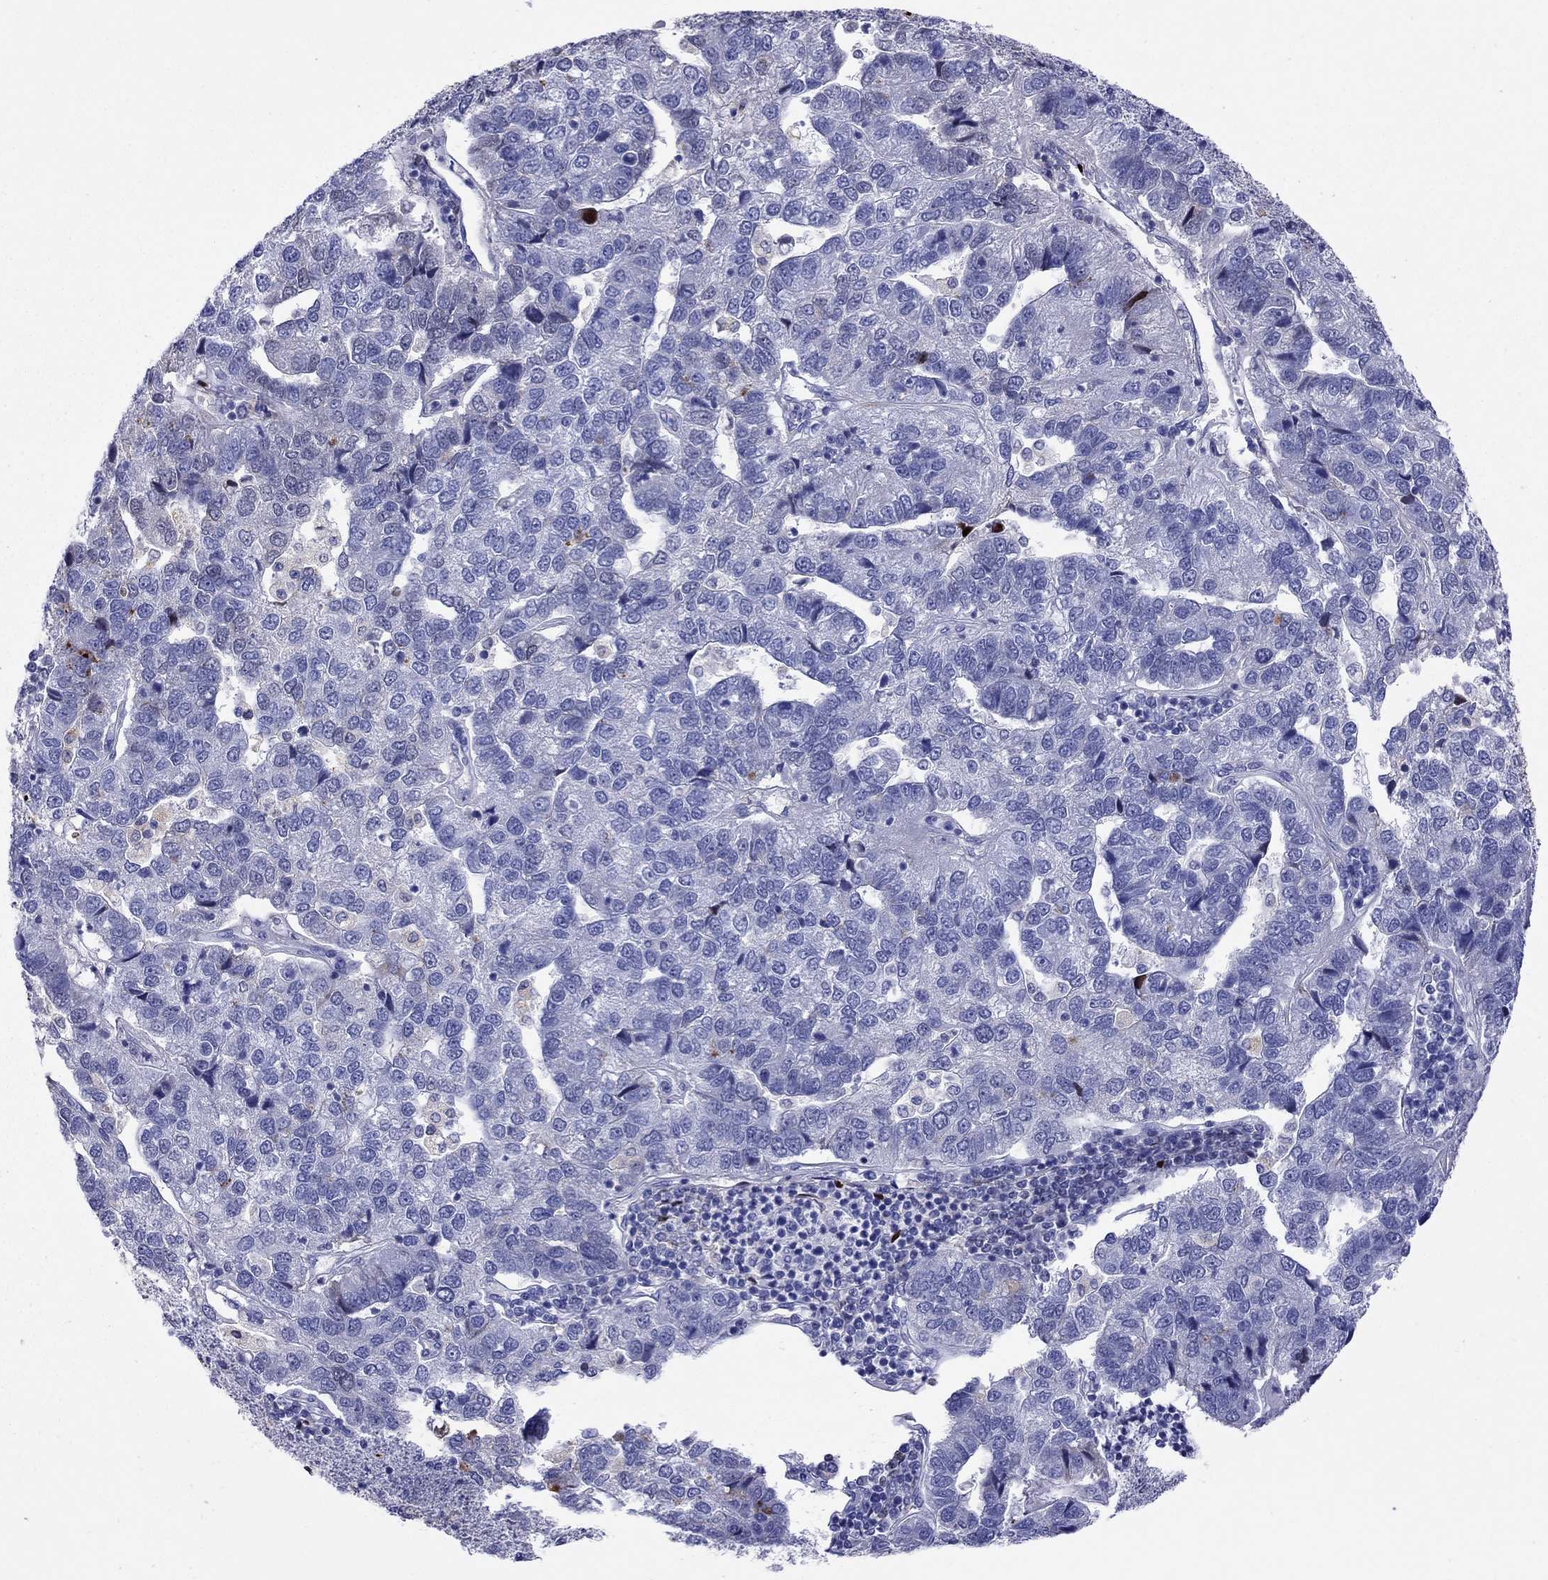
{"staining": {"intensity": "negative", "quantity": "none", "location": "none"}, "tissue": "pancreatic cancer", "cell_type": "Tumor cells", "image_type": "cancer", "snomed": [{"axis": "morphology", "description": "Adenocarcinoma, NOS"}, {"axis": "topography", "description": "Pancreas"}], "caption": "IHC micrograph of neoplastic tissue: pancreatic adenocarcinoma stained with DAB reveals no significant protein staining in tumor cells. The staining is performed using DAB (3,3'-diaminobenzidine) brown chromogen with nuclei counter-stained in using hematoxylin.", "gene": "SERPINA3", "patient": {"sex": "female", "age": 61}}